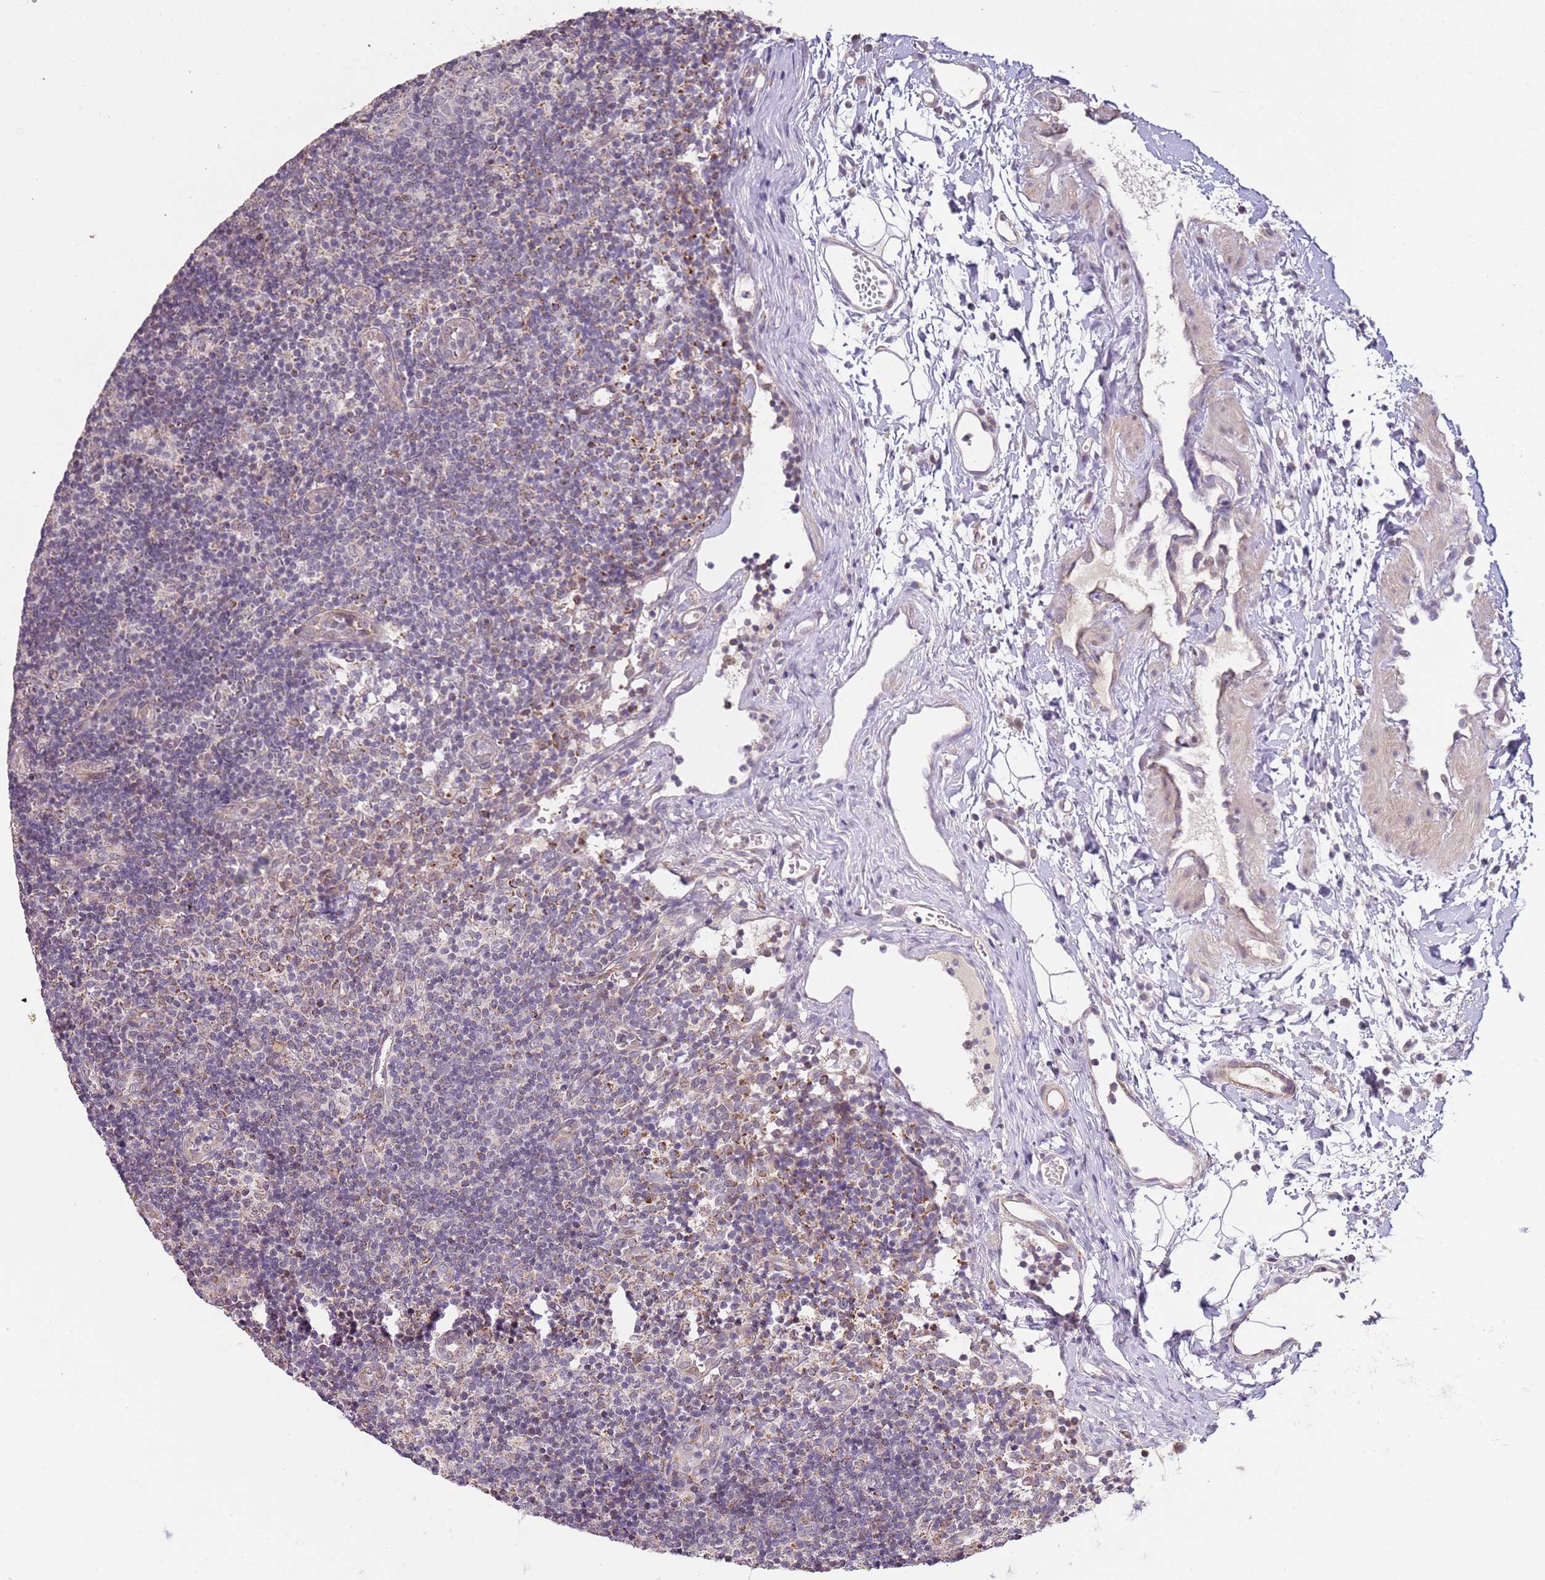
{"staining": {"intensity": "moderate", "quantity": "<25%", "location": "cytoplasmic/membranous"}, "tissue": "lymph node", "cell_type": "Non-germinal center cells", "image_type": "normal", "snomed": [{"axis": "morphology", "description": "Normal tissue, NOS"}, {"axis": "topography", "description": "Lymph node"}], "caption": "Benign lymph node was stained to show a protein in brown. There is low levels of moderate cytoplasmic/membranous positivity in about <25% of non-germinal center cells. Nuclei are stained in blue.", "gene": "IVD", "patient": {"sex": "female", "age": 37}}